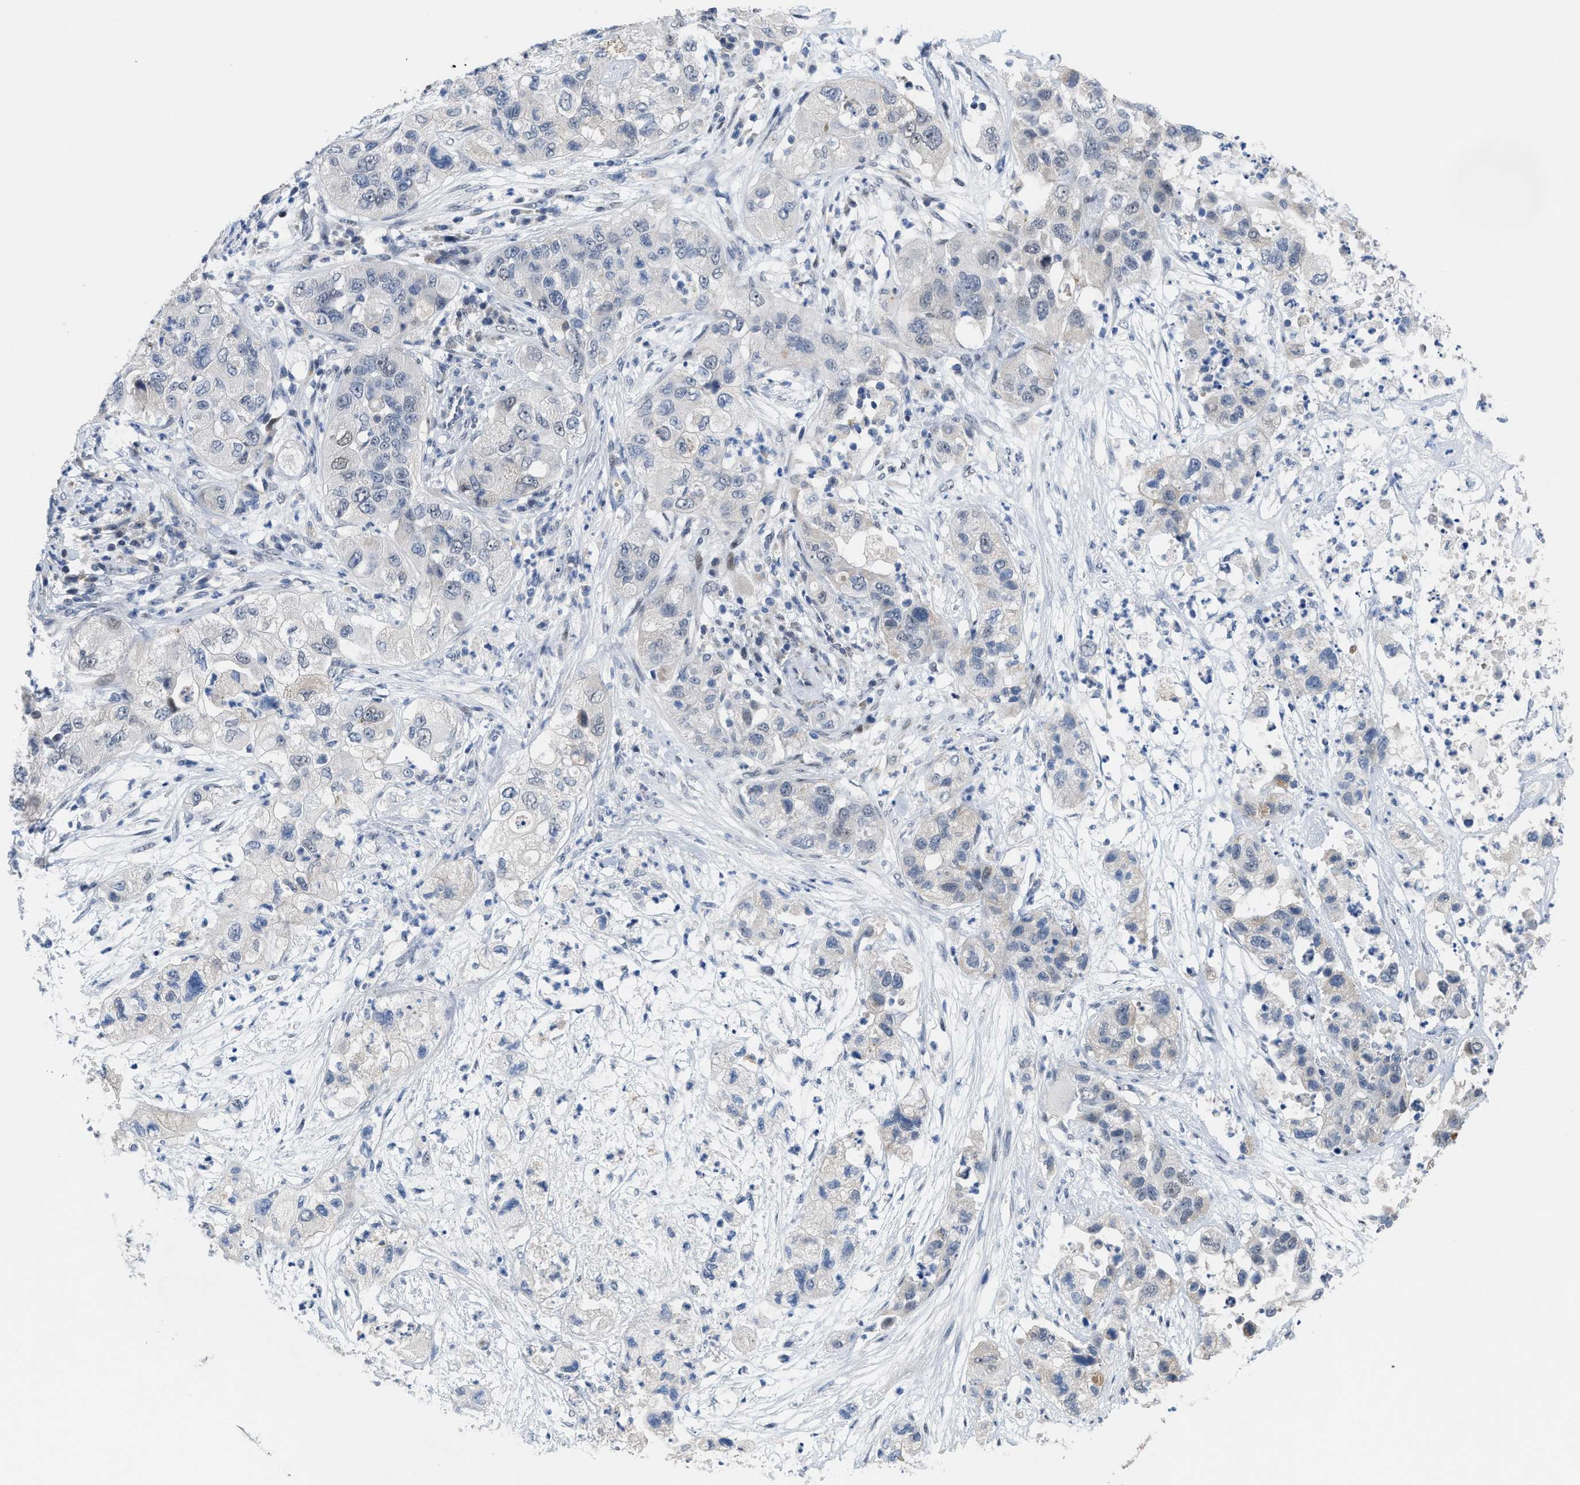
{"staining": {"intensity": "negative", "quantity": "none", "location": "none"}, "tissue": "pancreatic cancer", "cell_type": "Tumor cells", "image_type": "cancer", "snomed": [{"axis": "morphology", "description": "Adenocarcinoma, NOS"}, {"axis": "topography", "description": "Pancreas"}], "caption": "There is no significant staining in tumor cells of pancreatic cancer.", "gene": "SETDB1", "patient": {"sex": "female", "age": 78}}